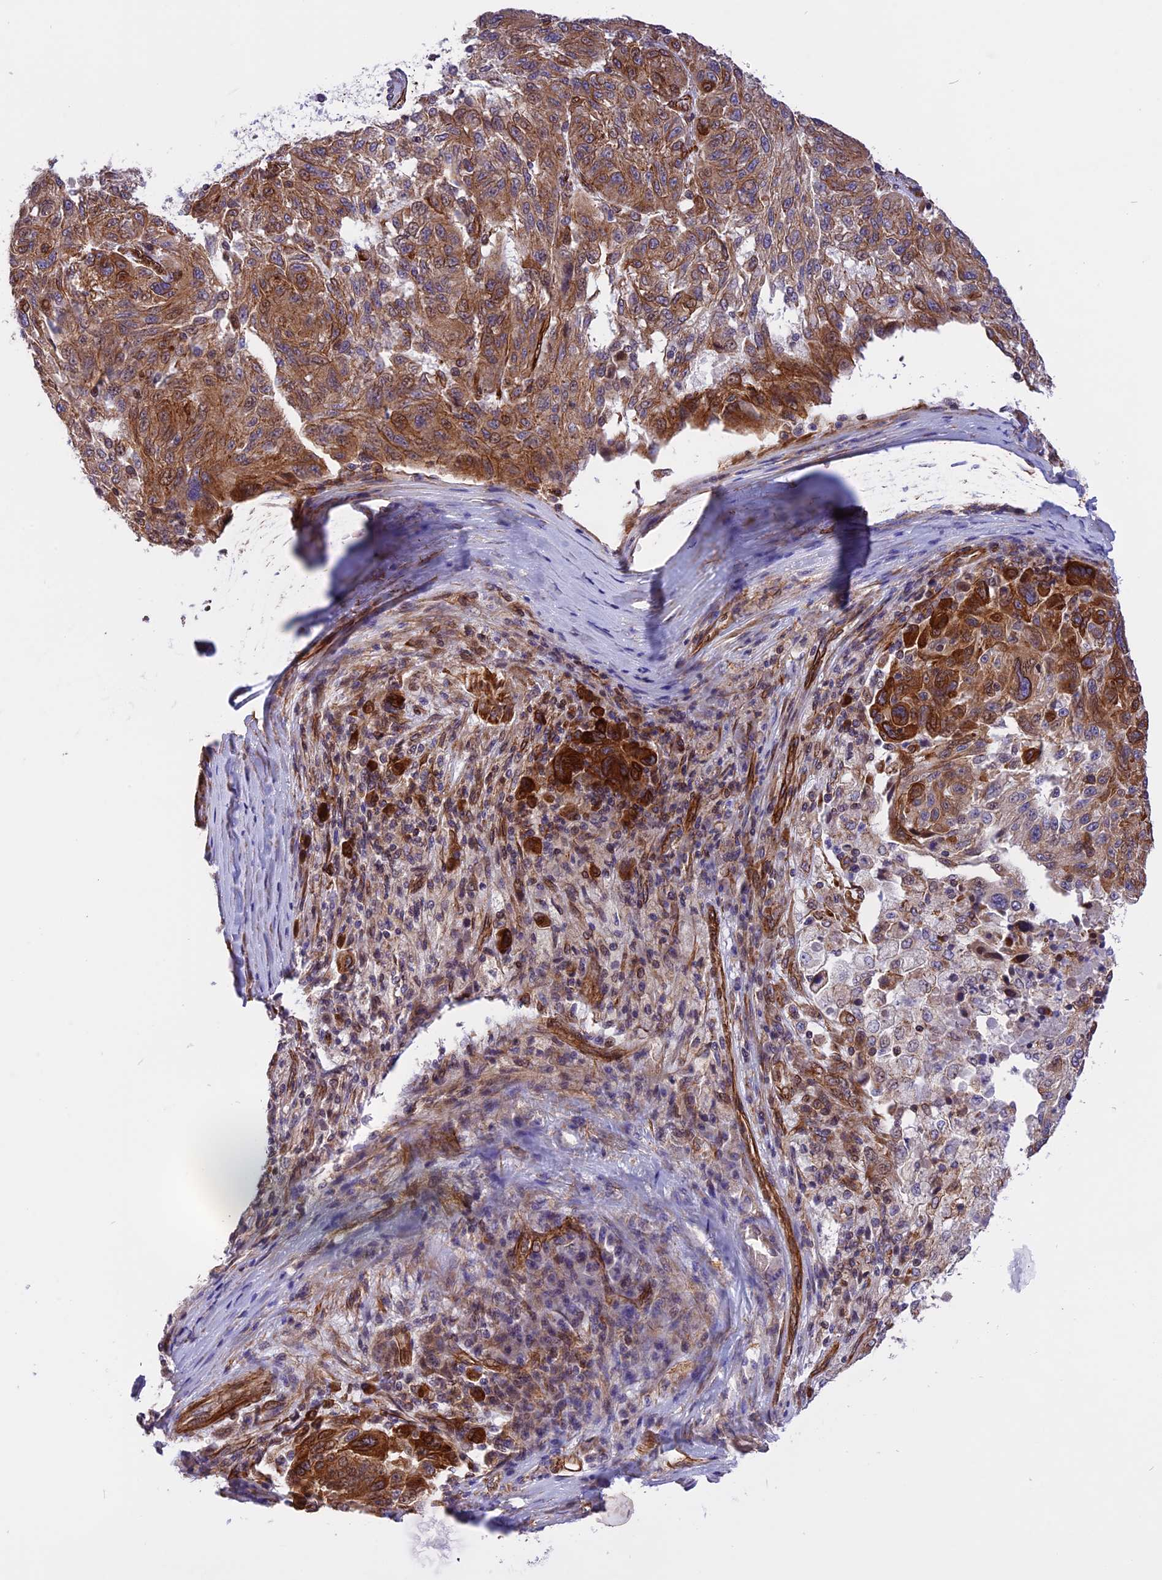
{"staining": {"intensity": "moderate", "quantity": ">75%", "location": "cytoplasmic/membranous"}, "tissue": "melanoma", "cell_type": "Tumor cells", "image_type": "cancer", "snomed": [{"axis": "morphology", "description": "Malignant melanoma, NOS"}, {"axis": "topography", "description": "Skin"}], "caption": "Immunohistochemical staining of malignant melanoma exhibits moderate cytoplasmic/membranous protein positivity in about >75% of tumor cells.", "gene": "R3HDM4", "patient": {"sex": "male", "age": 53}}